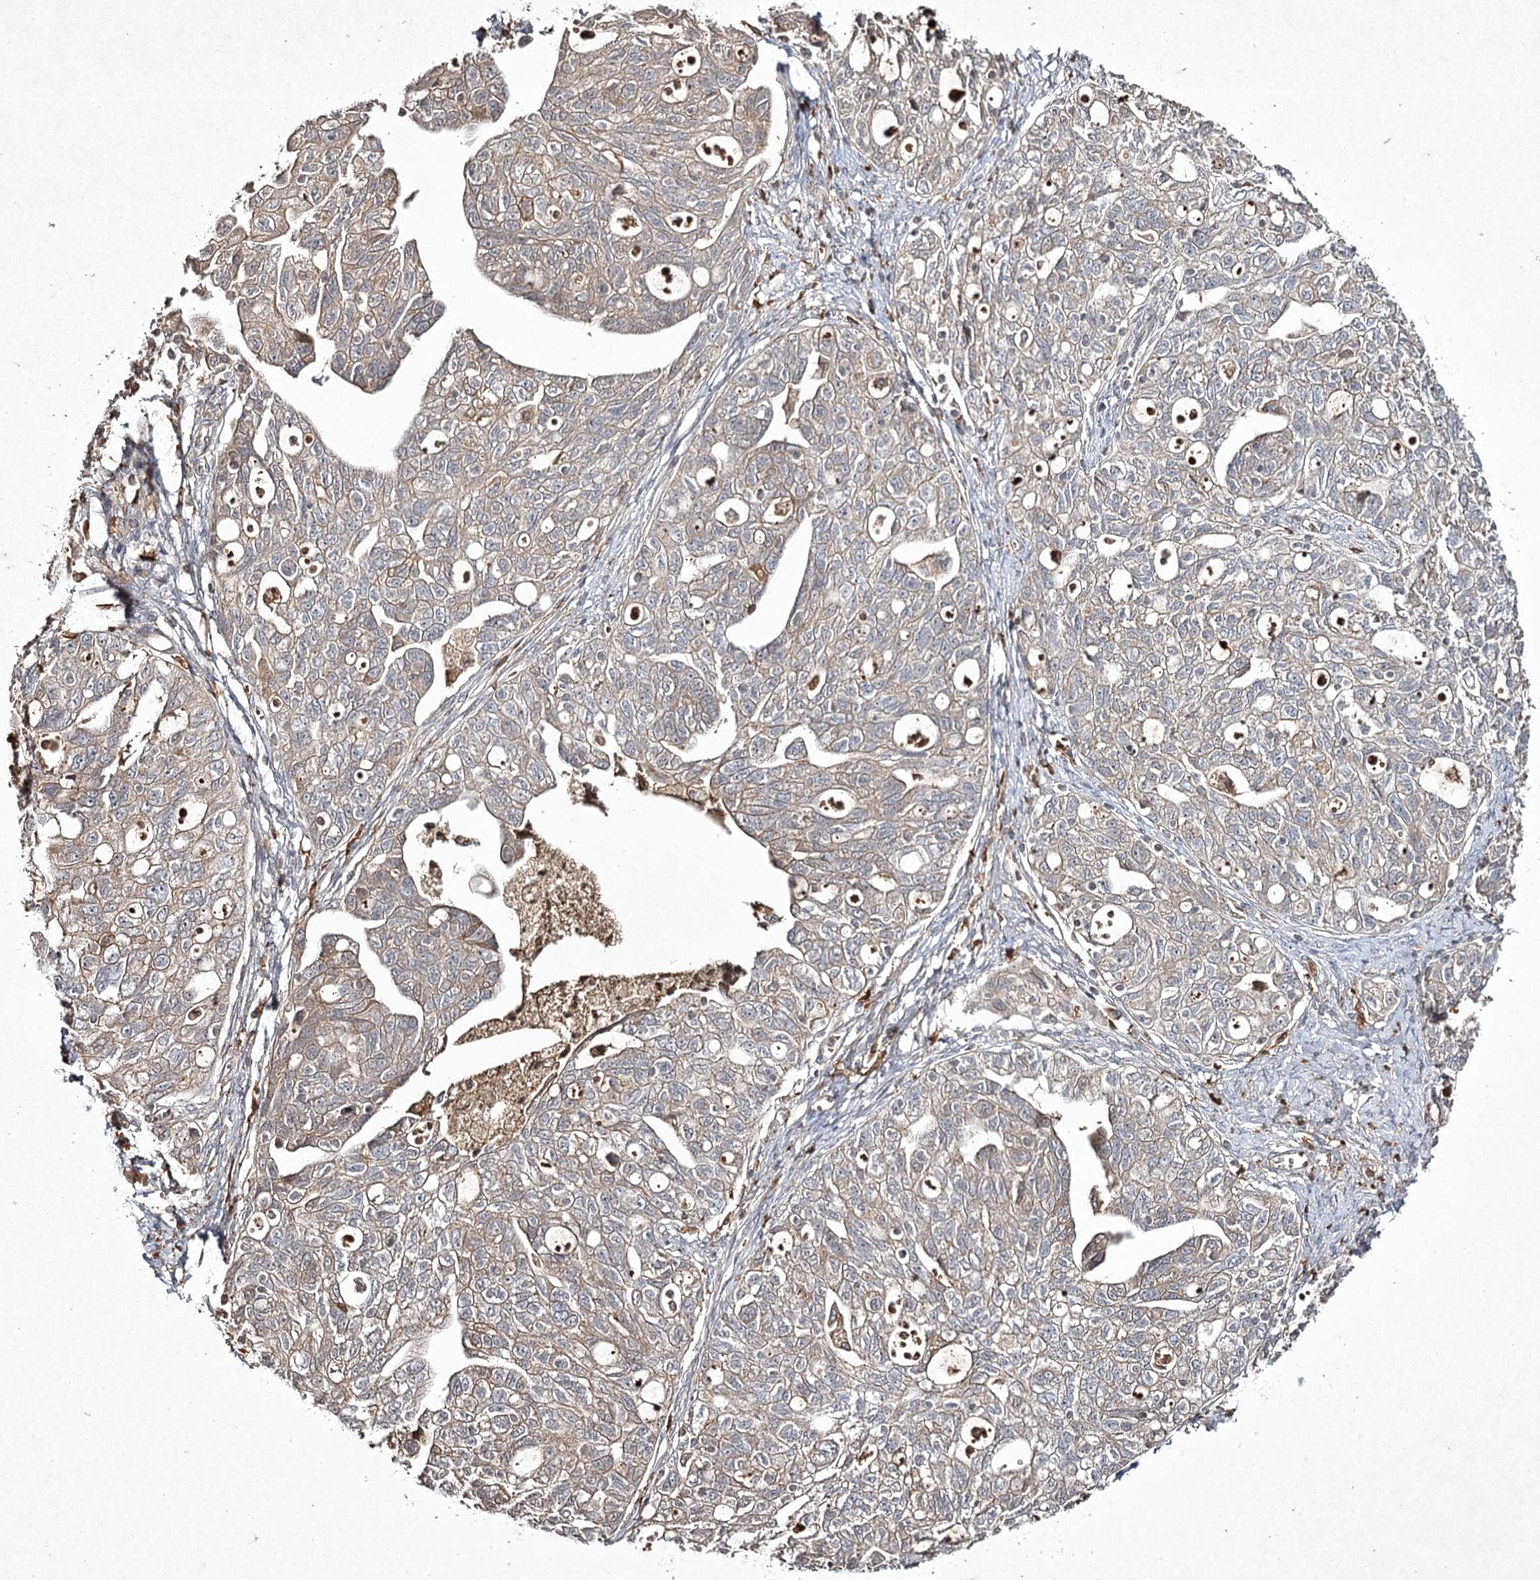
{"staining": {"intensity": "negative", "quantity": "none", "location": "none"}, "tissue": "ovarian cancer", "cell_type": "Tumor cells", "image_type": "cancer", "snomed": [{"axis": "morphology", "description": "Carcinoma, NOS"}, {"axis": "morphology", "description": "Cystadenocarcinoma, serous, NOS"}, {"axis": "topography", "description": "Ovary"}], "caption": "Tumor cells show no significant positivity in ovarian cancer (serous cystadenocarcinoma). (Stains: DAB immunohistochemistry (IHC) with hematoxylin counter stain, Microscopy: brightfield microscopy at high magnification).", "gene": "CYP2B6", "patient": {"sex": "female", "age": 69}}